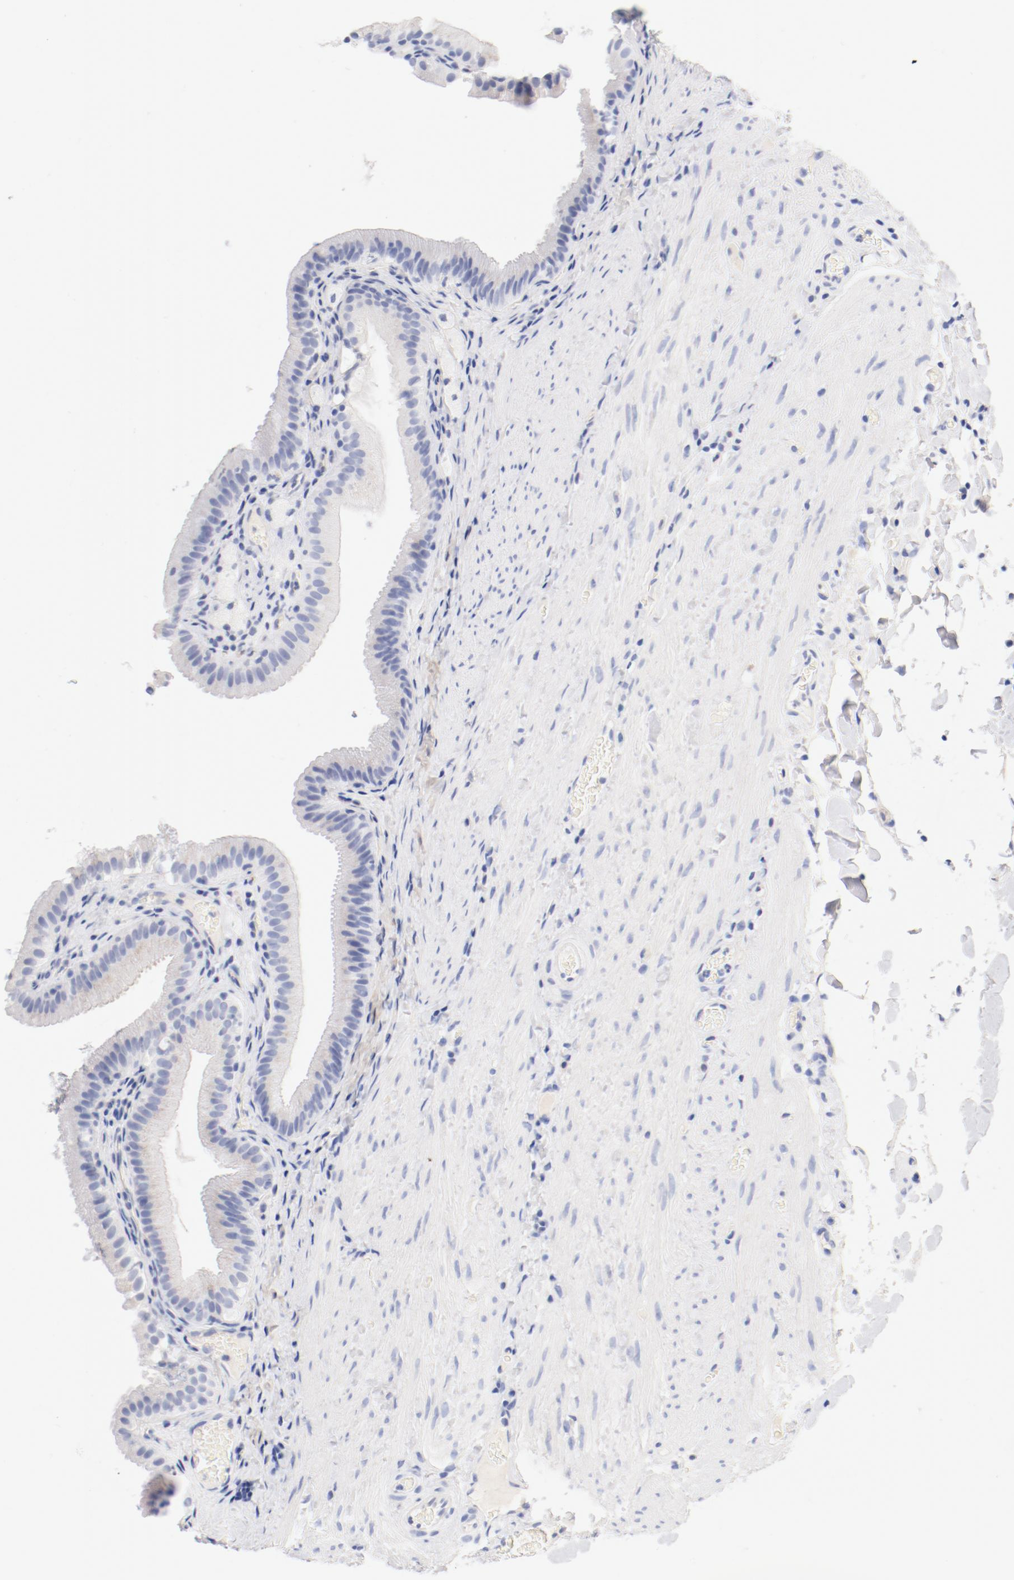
{"staining": {"intensity": "negative", "quantity": "none", "location": "none"}, "tissue": "gallbladder", "cell_type": "Glandular cells", "image_type": "normal", "snomed": [{"axis": "morphology", "description": "Normal tissue, NOS"}, {"axis": "topography", "description": "Gallbladder"}], "caption": "IHC micrograph of unremarkable gallbladder stained for a protein (brown), which demonstrates no positivity in glandular cells. The staining is performed using DAB (3,3'-diaminobenzidine) brown chromogen with nuclei counter-stained in using hematoxylin.", "gene": "HOMER1", "patient": {"sex": "female", "age": 24}}